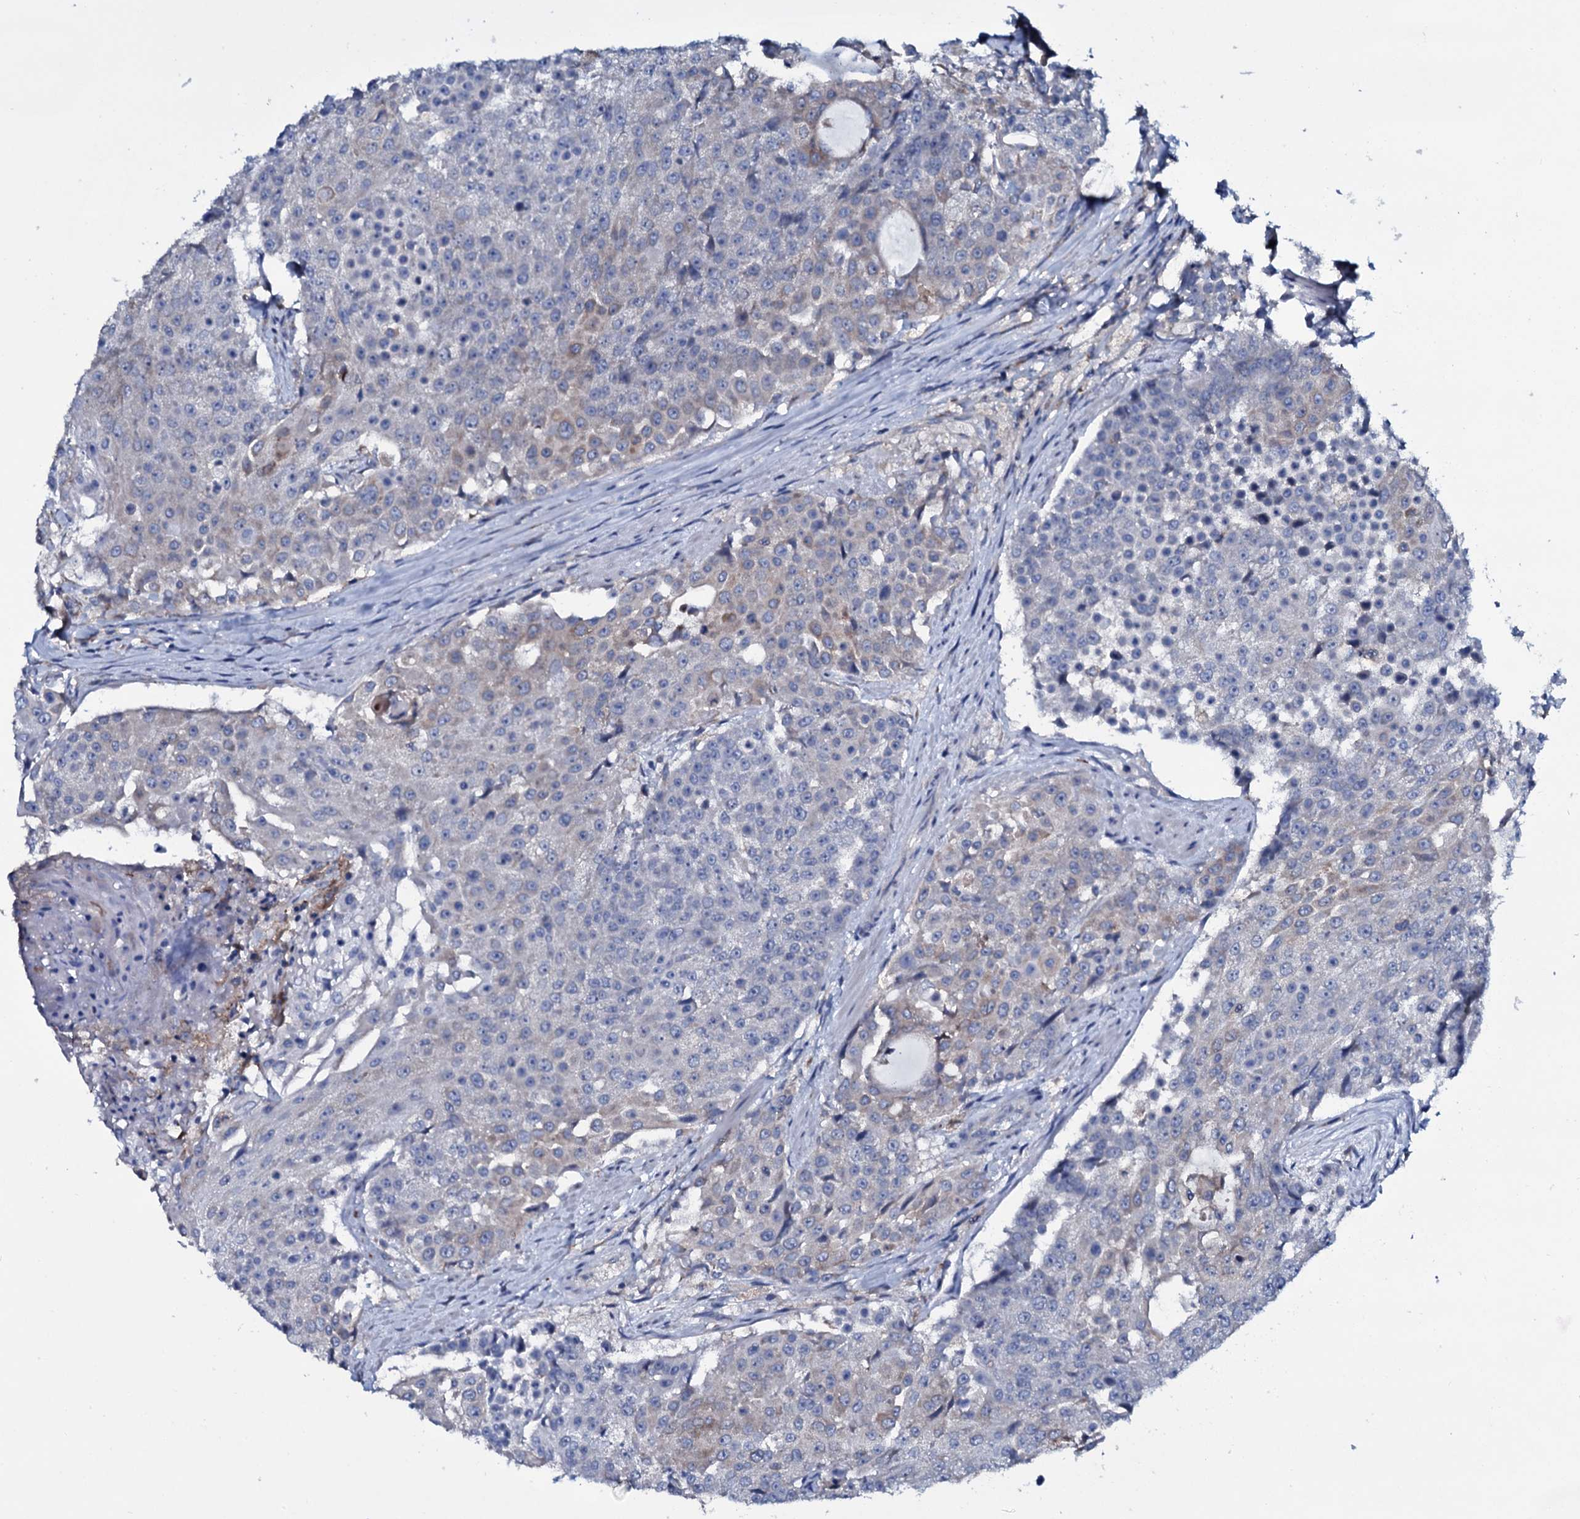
{"staining": {"intensity": "weak", "quantity": "<25%", "location": "cytoplasmic/membranous"}, "tissue": "urothelial cancer", "cell_type": "Tumor cells", "image_type": "cancer", "snomed": [{"axis": "morphology", "description": "Urothelial carcinoma, High grade"}, {"axis": "topography", "description": "Urinary bladder"}], "caption": "This is an IHC micrograph of urothelial cancer. There is no positivity in tumor cells.", "gene": "TPGS2", "patient": {"sex": "female", "age": 63}}